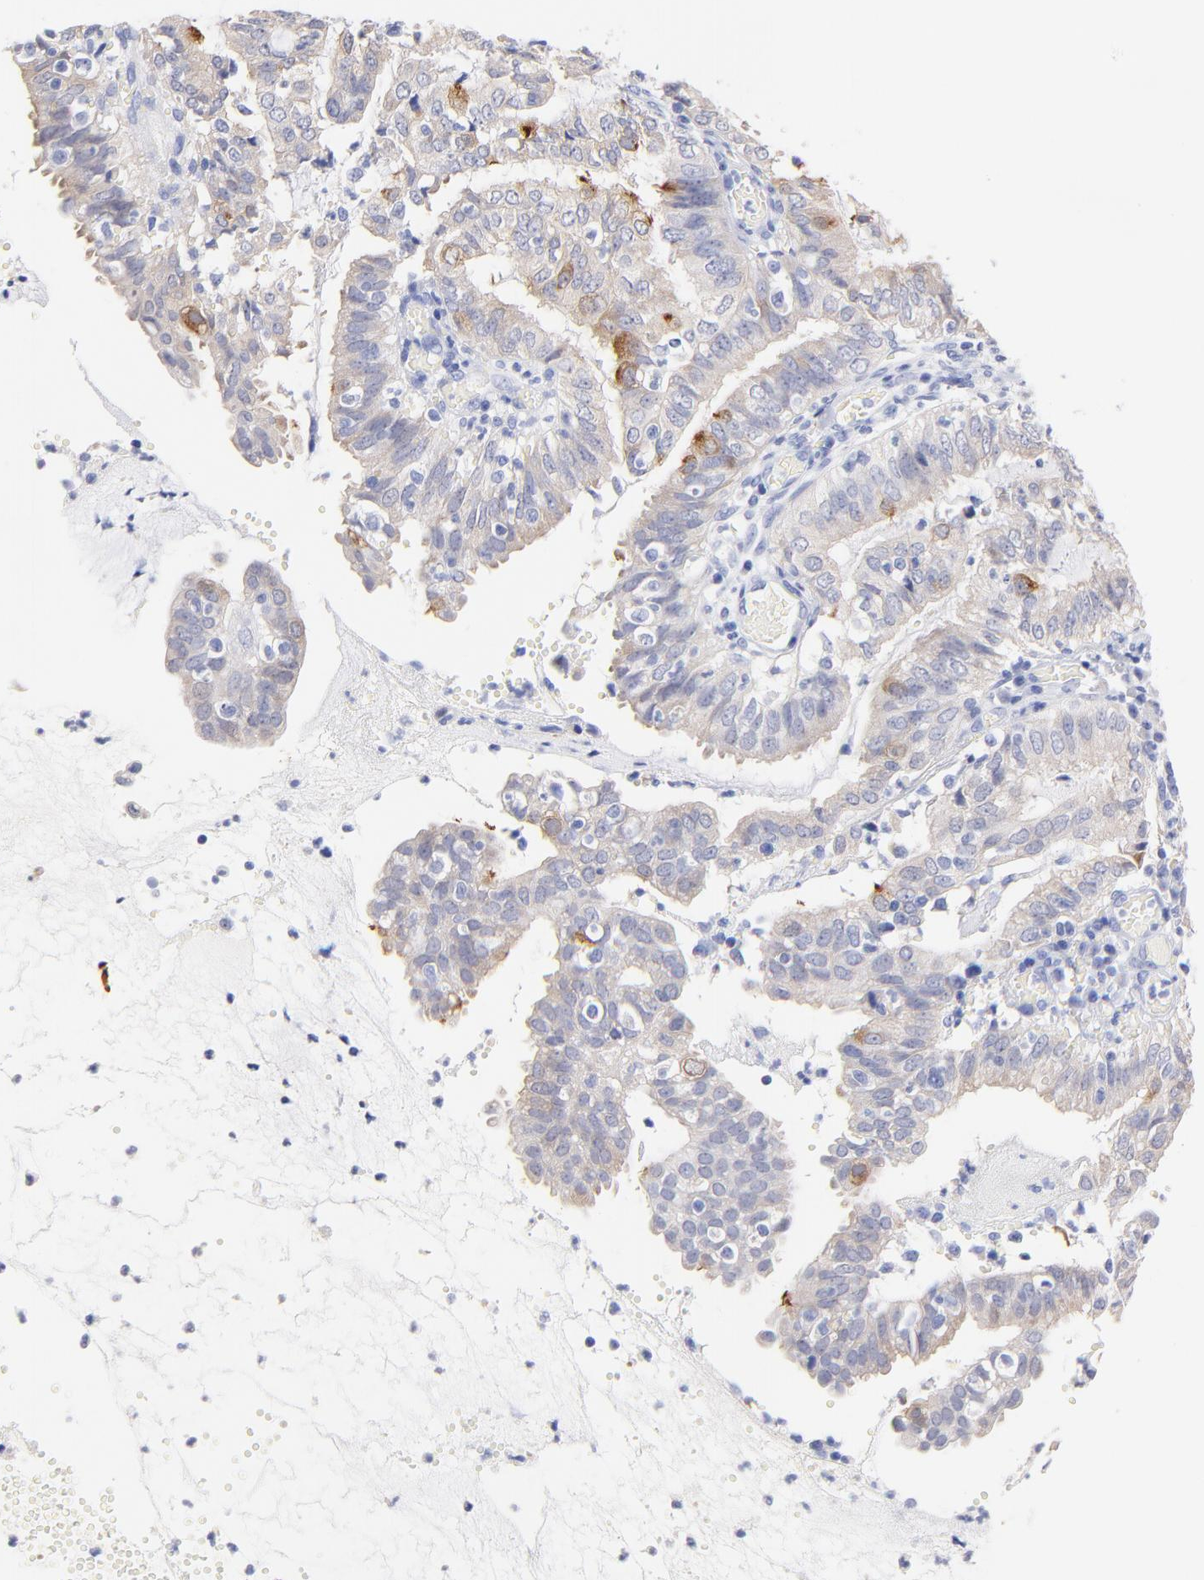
{"staining": {"intensity": "moderate", "quantity": "<25%", "location": "cytoplasmic/membranous"}, "tissue": "endometrial cancer", "cell_type": "Tumor cells", "image_type": "cancer", "snomed": [{"axis": "morphology", "description": "Adenocarcinoma, NOS"}, {"axis": "topography", "description": "Endometrium"}], "caption": "Immunohistochemical staining of endometrial cancer (adenocarcinoma) reveals low levels of moderate cytoplasmic/membranous protein positivity in about <25% of tumor cells.", "gene": "CFAP57", "patient": {"sex": "female", "age": 66}}